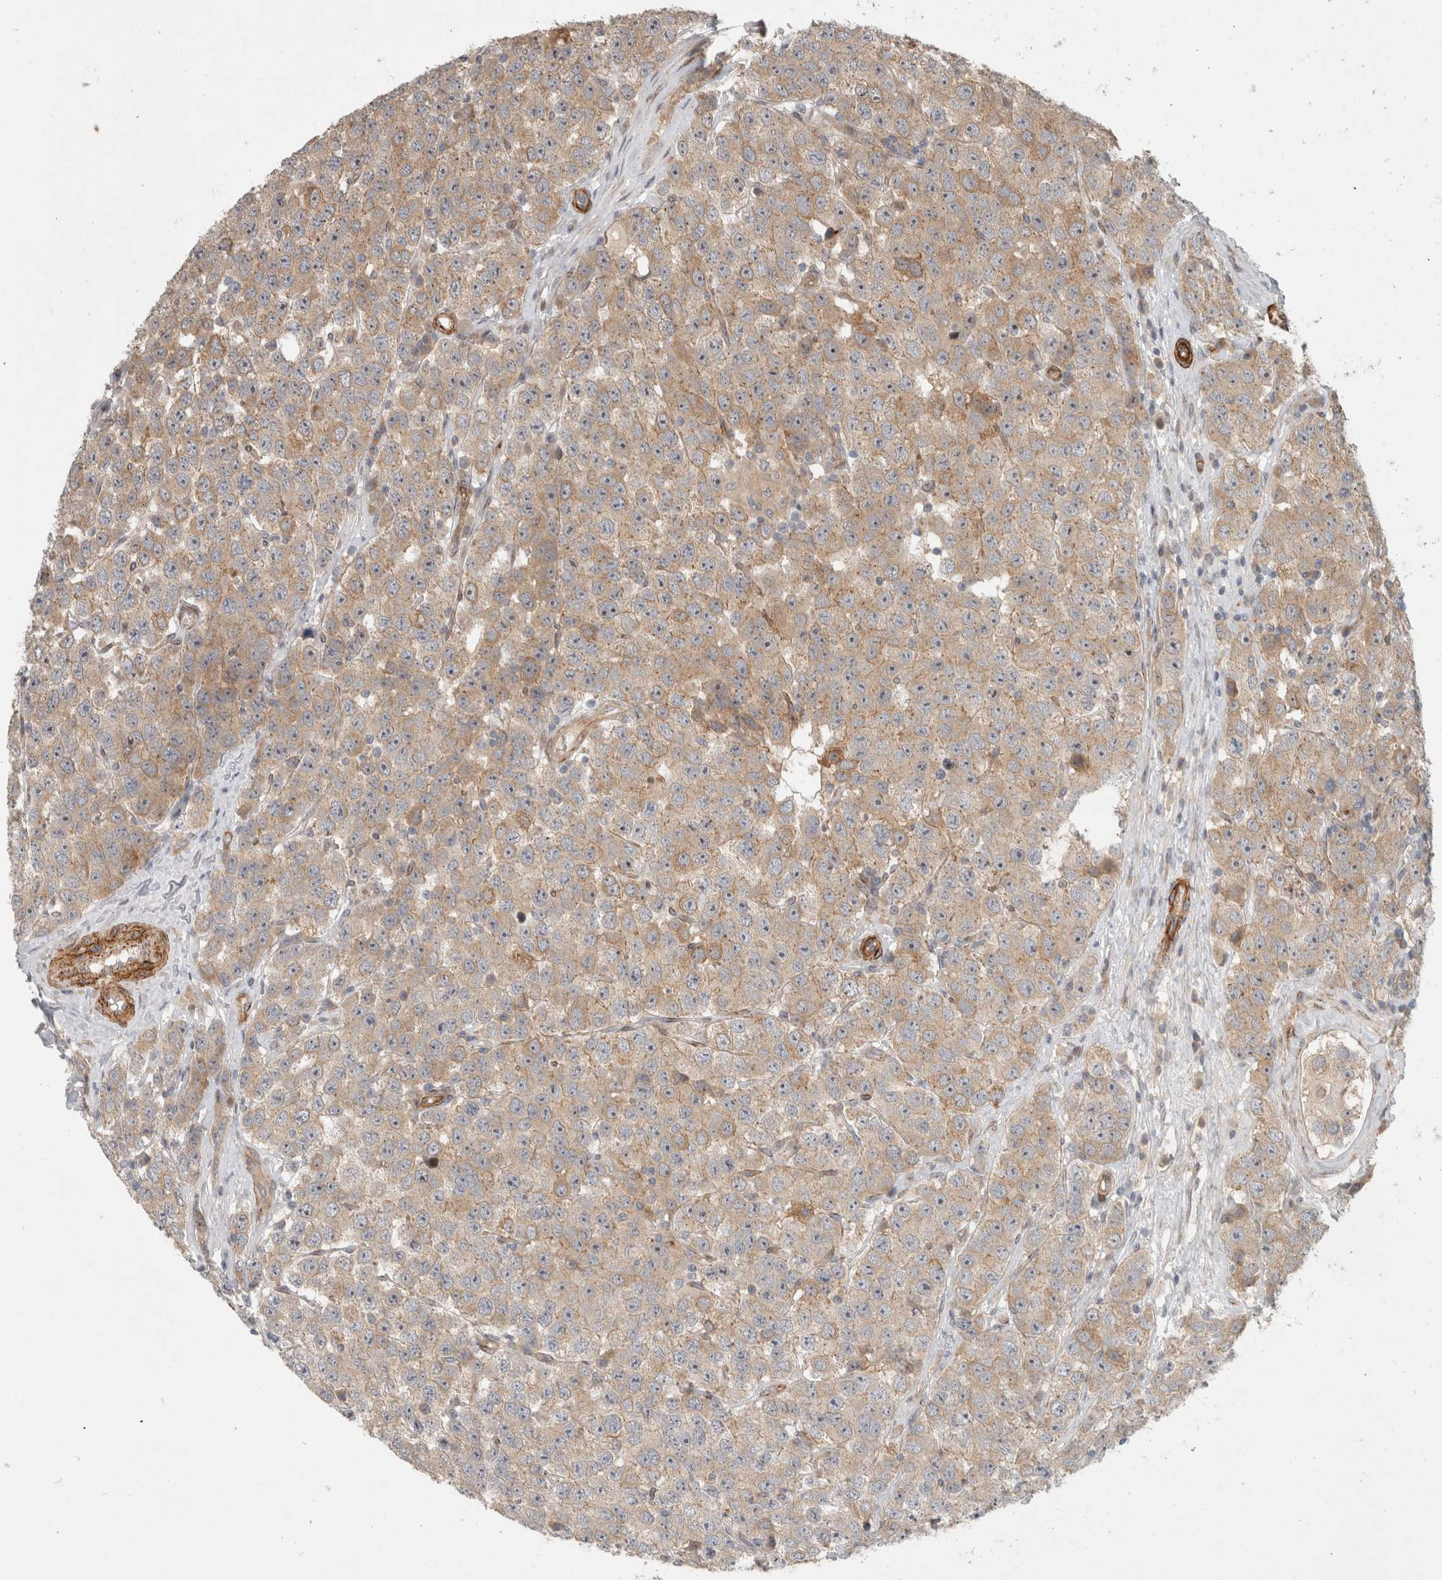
{"staining": {"intensity": "weak", "quantity": ">75%", "location": "cytoplasmic/membranous"}, "tissue": "testis cancer", "cell_type": "Tumor cells", "image_type": "cancer", "snomed": [{"axis": "morphology", "description": "Seminoma, NOS"}, {"axis": "morphology", "description": "Carcinoma, Embryonal, NOS"}, {"axis": "topography", "description": "Testis"}], "caption": "Protein staining by immunohistochemistry (IHC) reveals weak cytoplasmic/membranous expression in about >75% of tumor cells in testis cancer.", "gene": "SIPA1L2", "patient": {"sex": "male", "age": 28}}